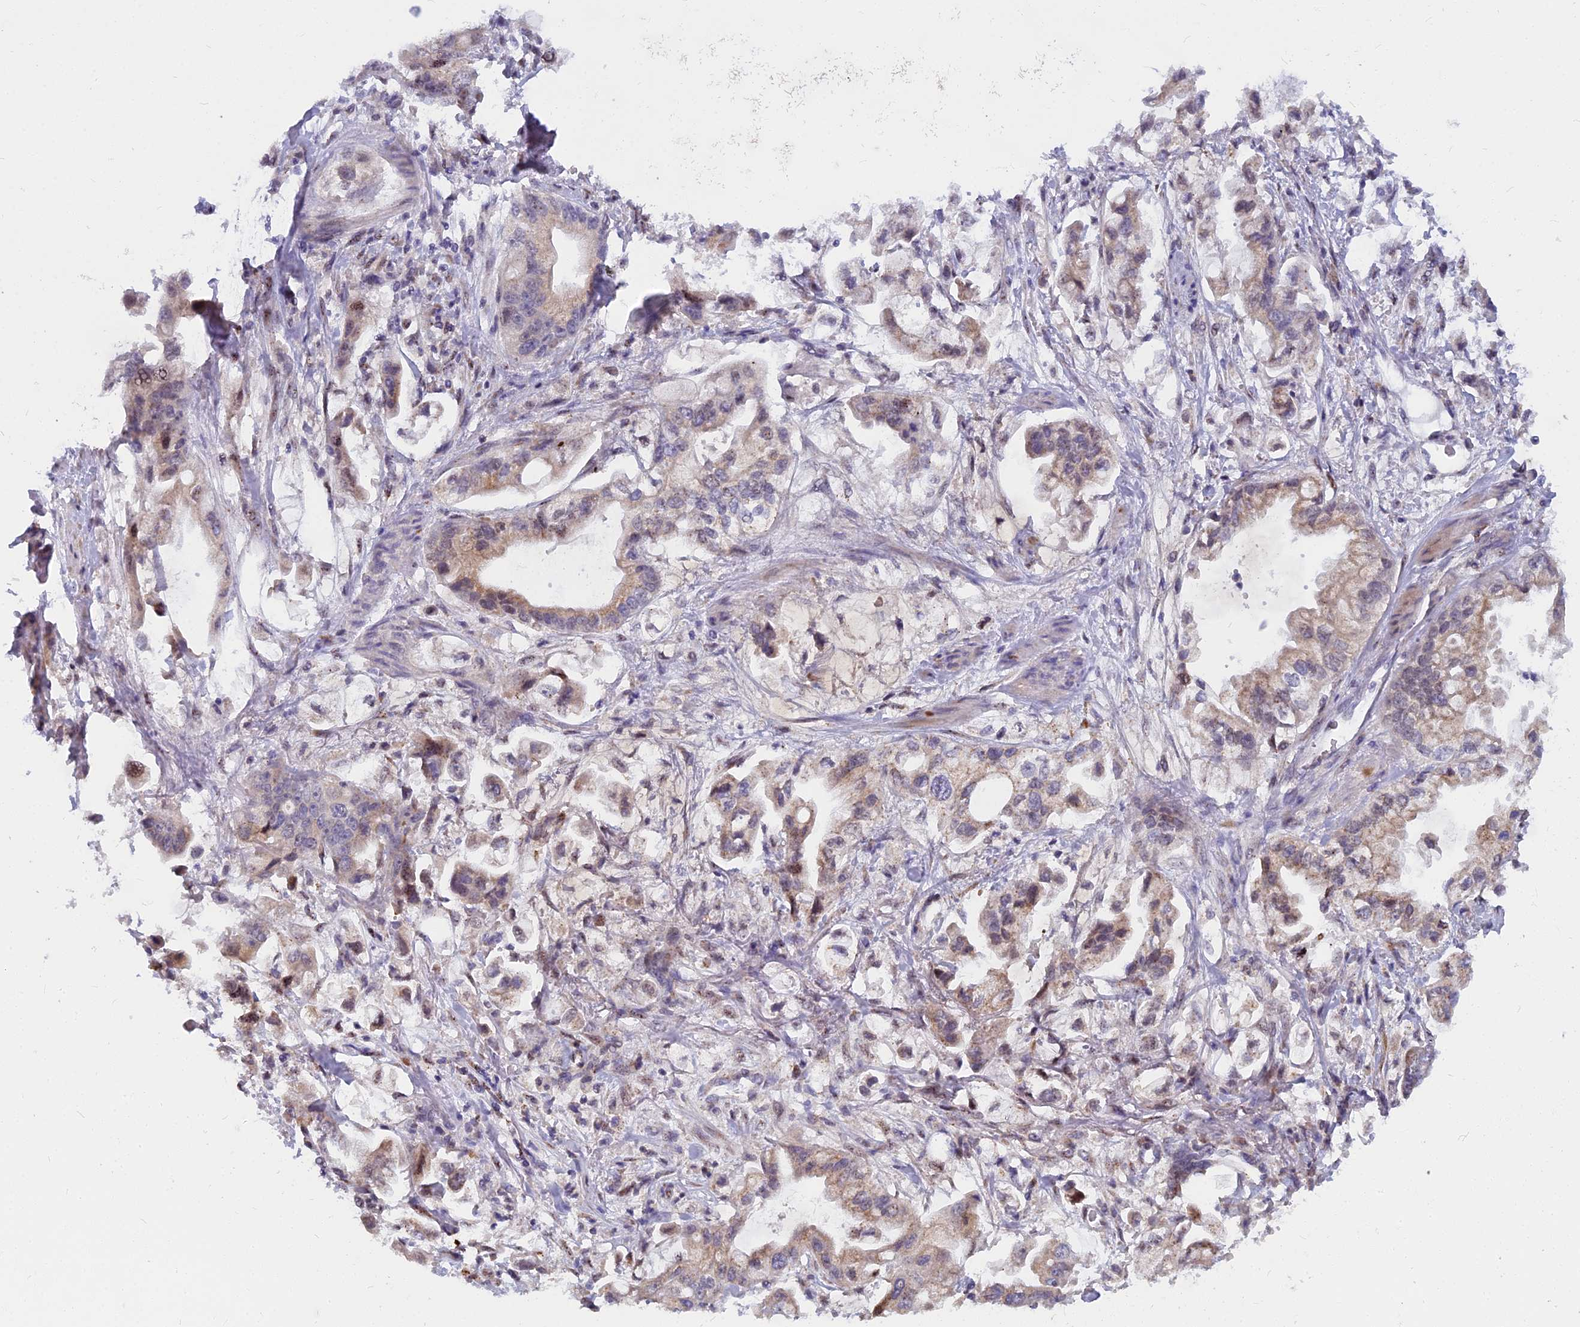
{"staining": {"intensity": "weak", "quantity": "25%-75%", "location": "cytoplasmic/membranous,nuclear"}, "tissue": "stomach cancer", "cell_type": "Tumor cells", "image_type": "cancer", "snomed": [{"axis": "morphology", "description": "Adenocarcinoma, NOS"}, {"axis": "topography", "description": "Stomach"}], "caption": "A photomicrograph of human stomach adenocarcinoma stained for a protein exhibits weak cytoplasmic/membranous and nuclear brown staining in tumor cells.", "gene": "WDPCP", "patient": {"sex": "male", "age": 62}}